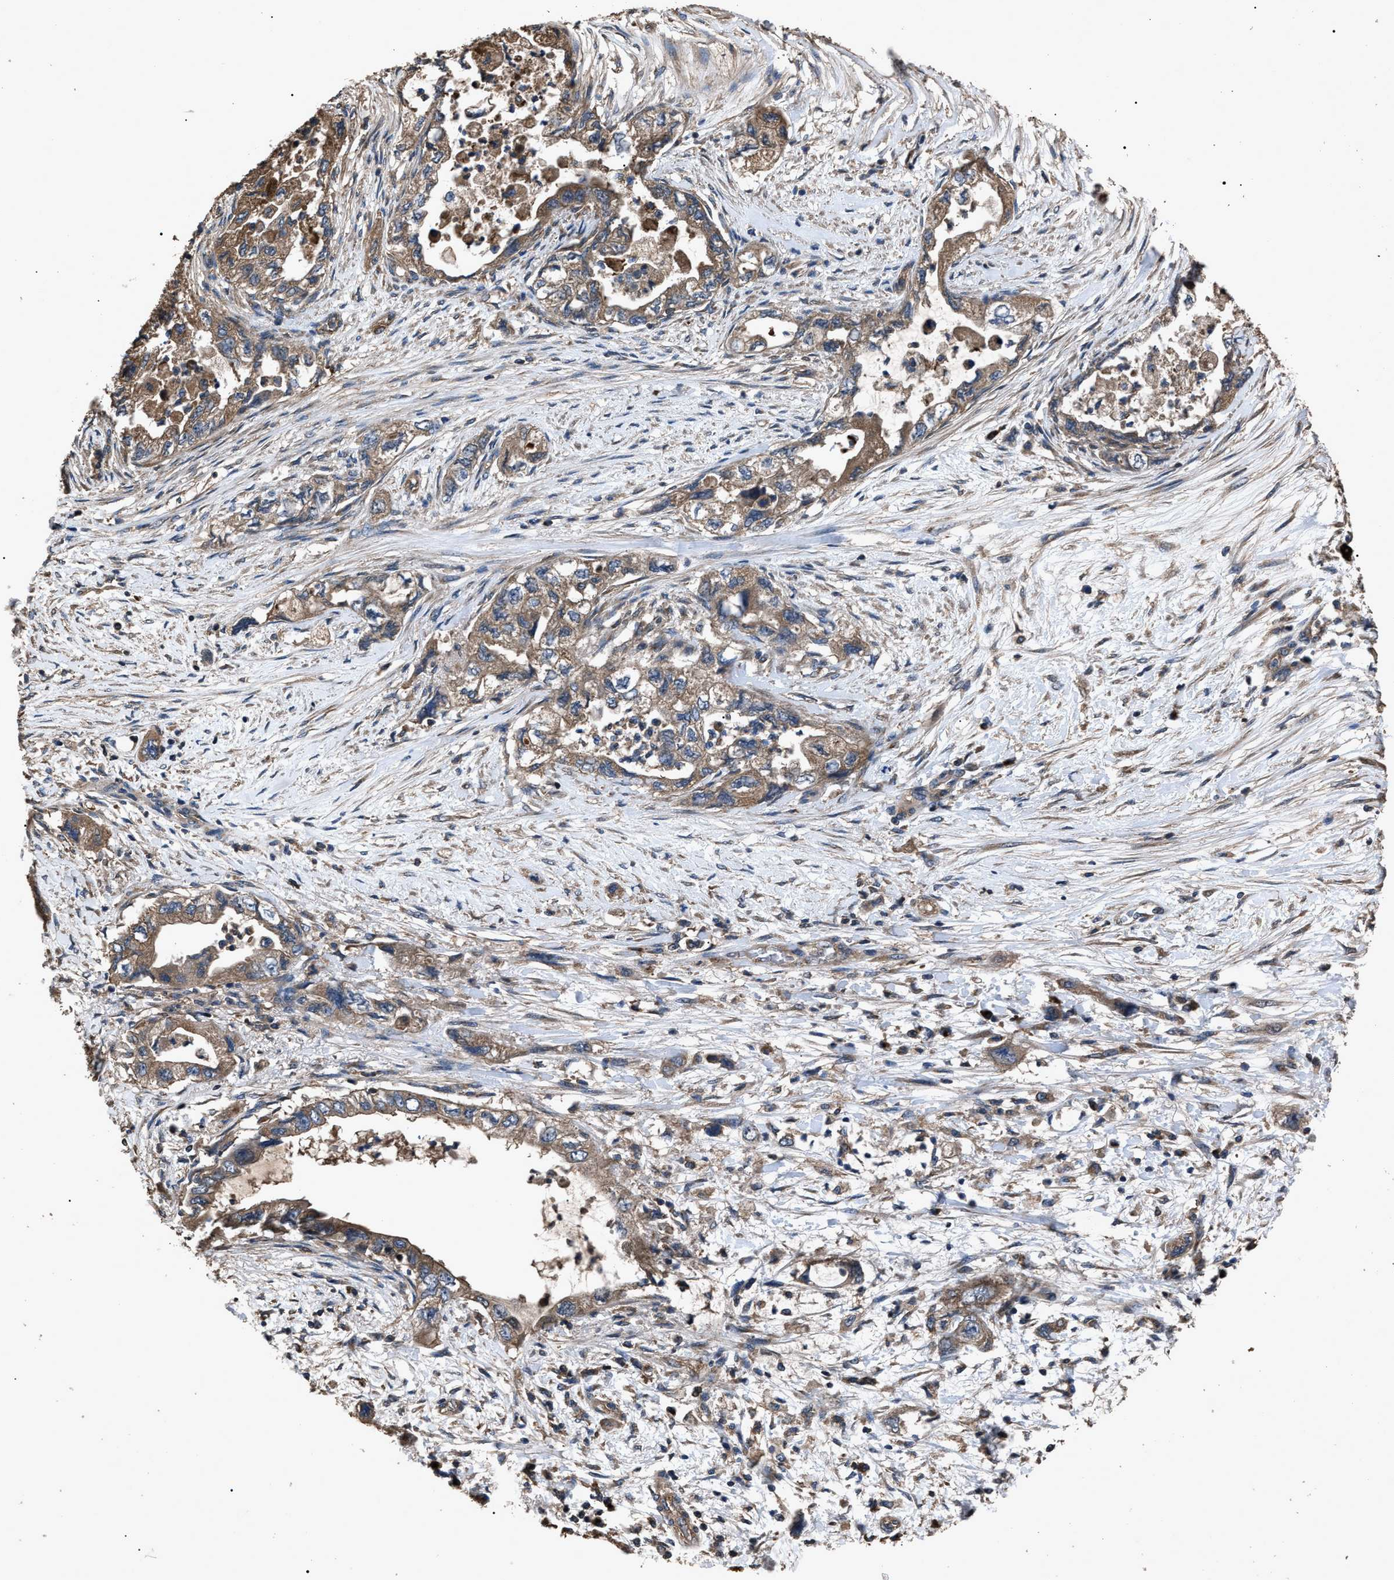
{"staining": {"intensity": "moderate", "quantity": ">75%", "location": "cytoplasmic/membranous"}, "tissue": "pancreatic cancer", "cell_type": "Tumor cells", "image_type": "cancer", "snomed": [{"axis": "morphology", "description": "Adenocarcinoma, NOS"}, {"axis": "topography", "description": "Pancreas"}], "caption": "A medium amount of moderate cytoplasmic/membranous staining is seen in about >75% of tumor cells in adenocarcinoma (pancreatic) tissue.", "gene": "RNF216", "patient": {"sex": "female", "age": 73}}